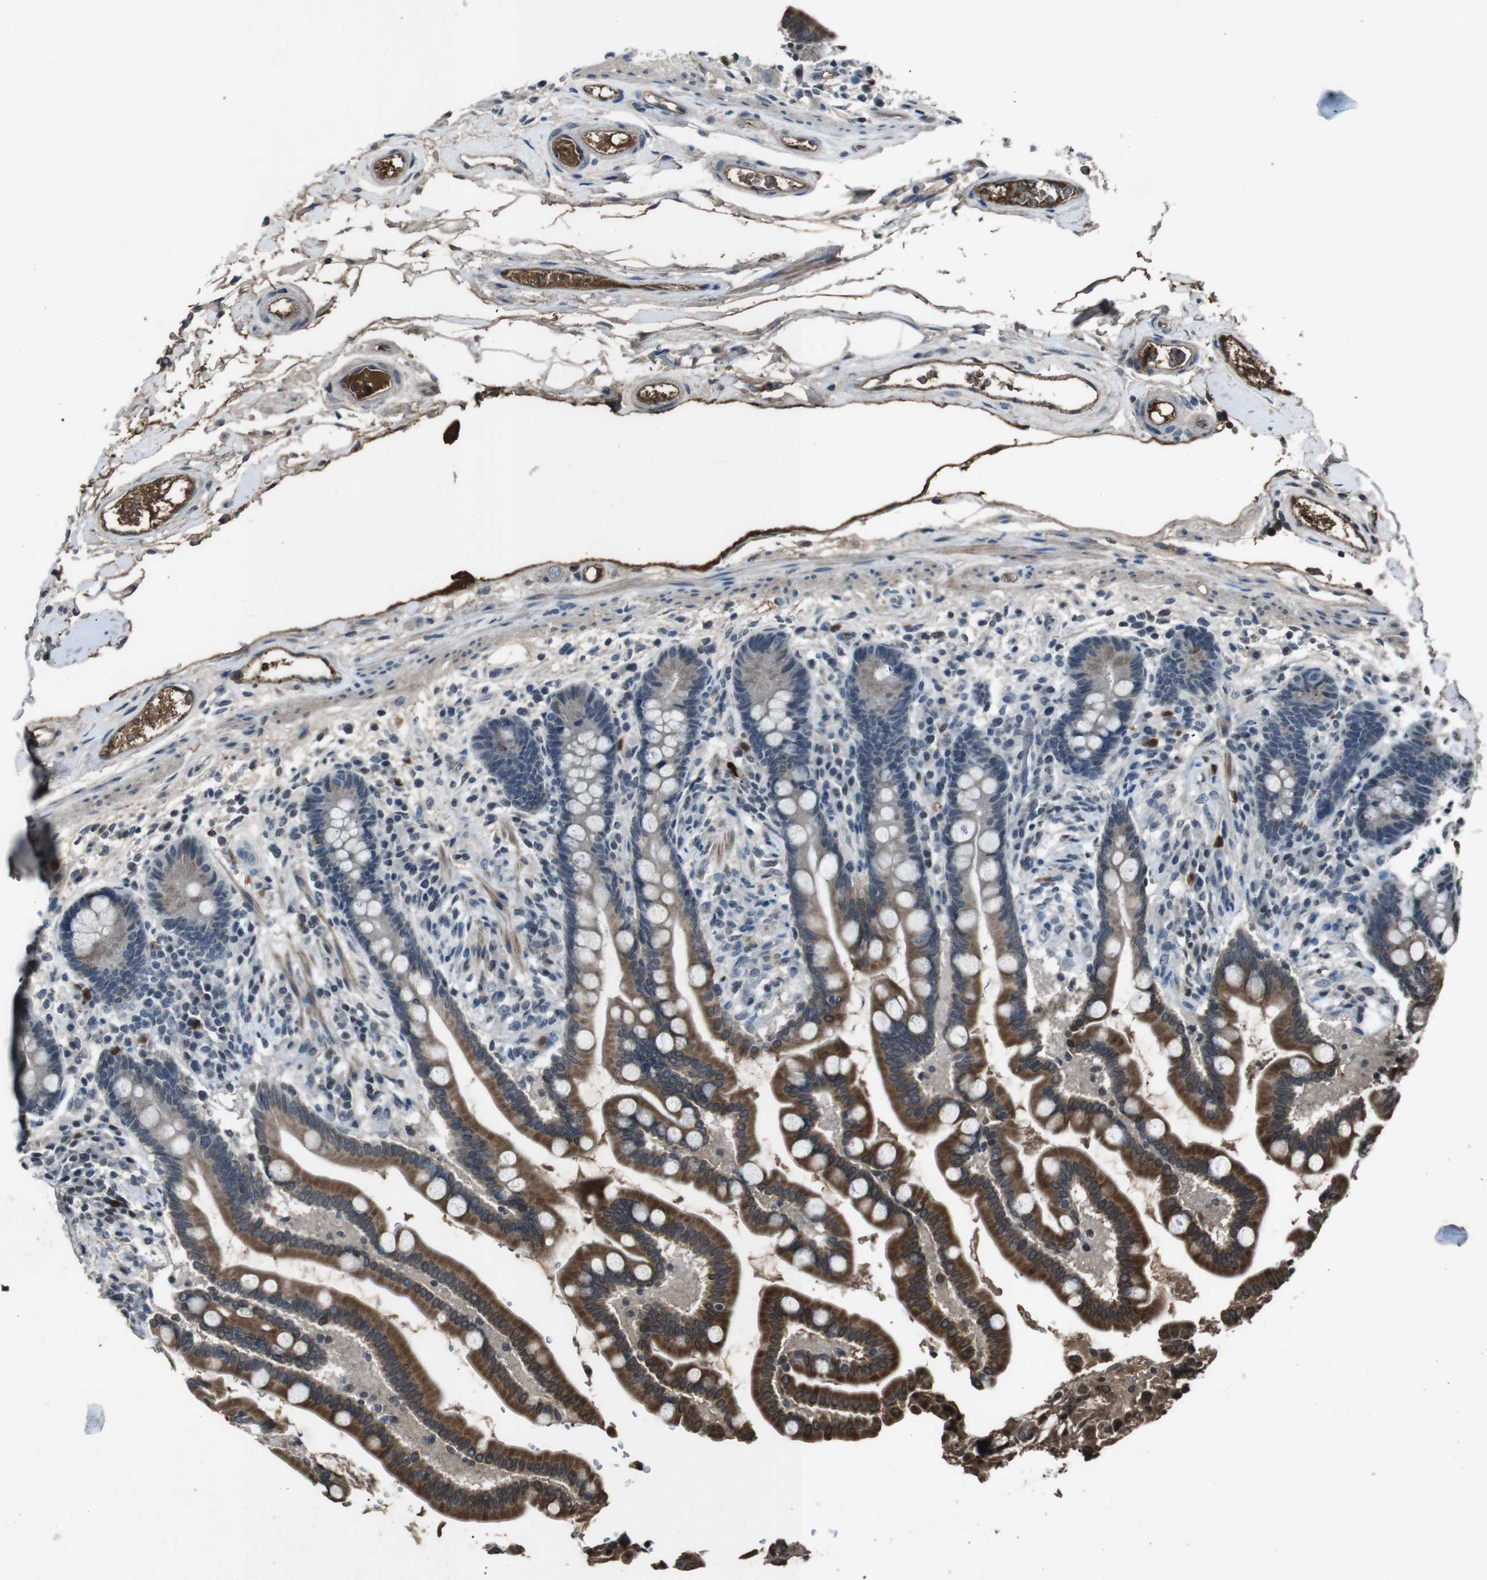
{"staining": {"intensity": "strong", "quantity": ">75%", "location": "cytoplasmic/membranous"}, "tissue": "colon", "cell_type": "Endothelial cells", "image_type": "normal", "snomed": [{"axis": "morphology", "description": "Normal tissue, NOS"}, {"axis": "topography", "description": "Colon"}], "caption": "Immunohistochemical staining of benign human colon shows strong cytoplasmic/membranous protein staining in about >75% of endothelial cells.", "gene": "UGT1A6", "patient": {"sex": "male", "age": 73}}